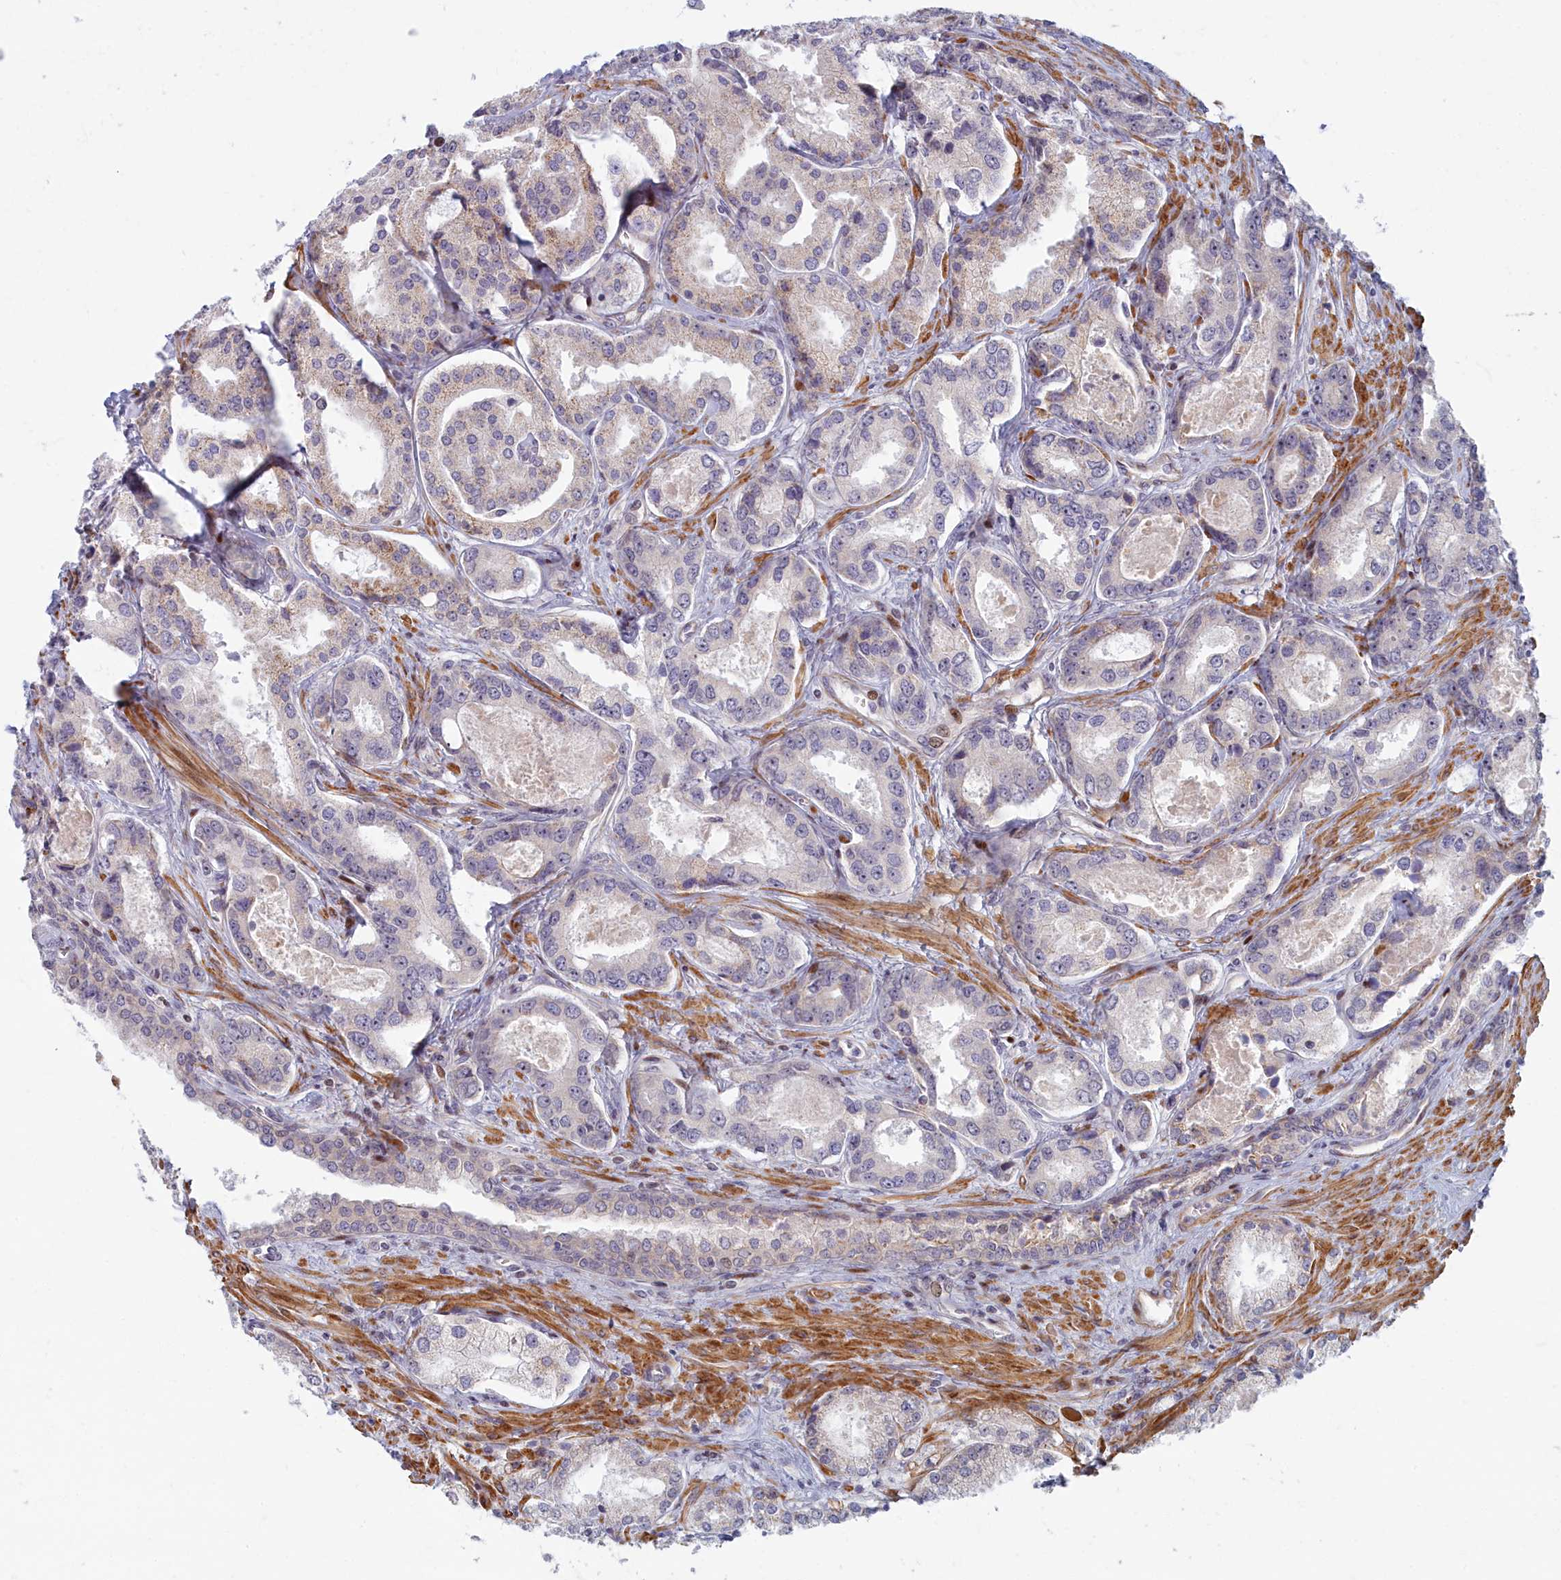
{"staining": {"intensity": "weak", "quantity": "<25%", "location": "cytoplasmic/membranous"}, "tissue": "prostate cancer", "cell_type": "Tumor cells", "image_type": "cancer", "snomed": [{"axis": "morphology", "description": "Adenocarcinoma, Low grade"}, {"axis": "topography", "description": "Prostate"}], "caption": "Immunohistochemistry of prostate cancer (adenocarcinoma (low-grade)) reveals no staining in tumor cells.", "gene": "C15orf40", "patient": {"sex": "male", "age": 68}}